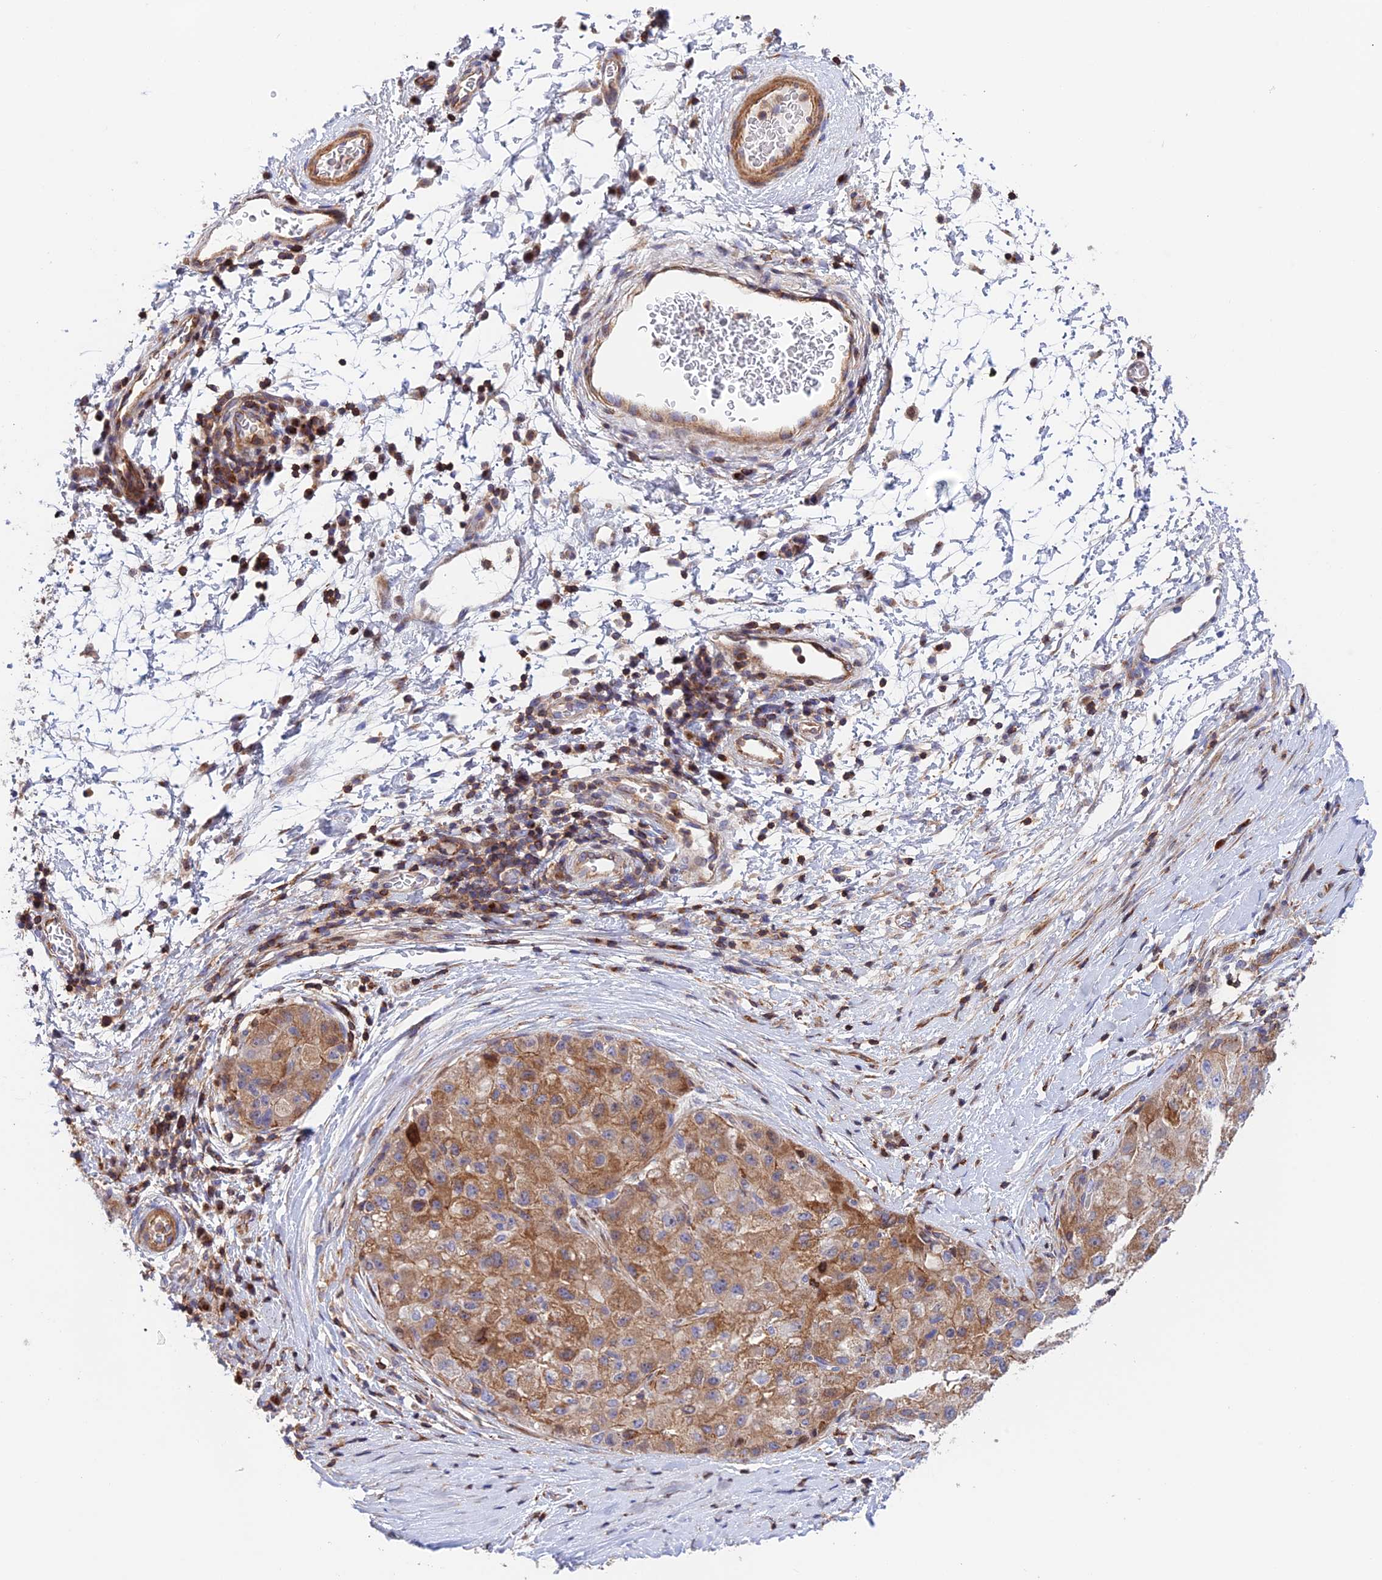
{"staining": {"intensity": "moderate", "quantity": ">75%", "location": "cytoplasmic/membranous"}, "tissue": "liver cancer", "cell_type": "Tumor cells", "image_type": "cancer", "snomed": [{"axis": "morphology", "description": "Carcinoma, Hepatocellular, NOS"}, {"axis": "topography", "description": "Liver"}], "caption": "Immunohistochemical staining of hepatocellular carcinoma (liver) exhibits moderate cytoplasmic/membranous protein staining in about >75% of tumor cells. (IHC, brightfield microscopy, high magnification).", "gene": "PRIM1", "patient": {"sex": "male", "age": 80}}